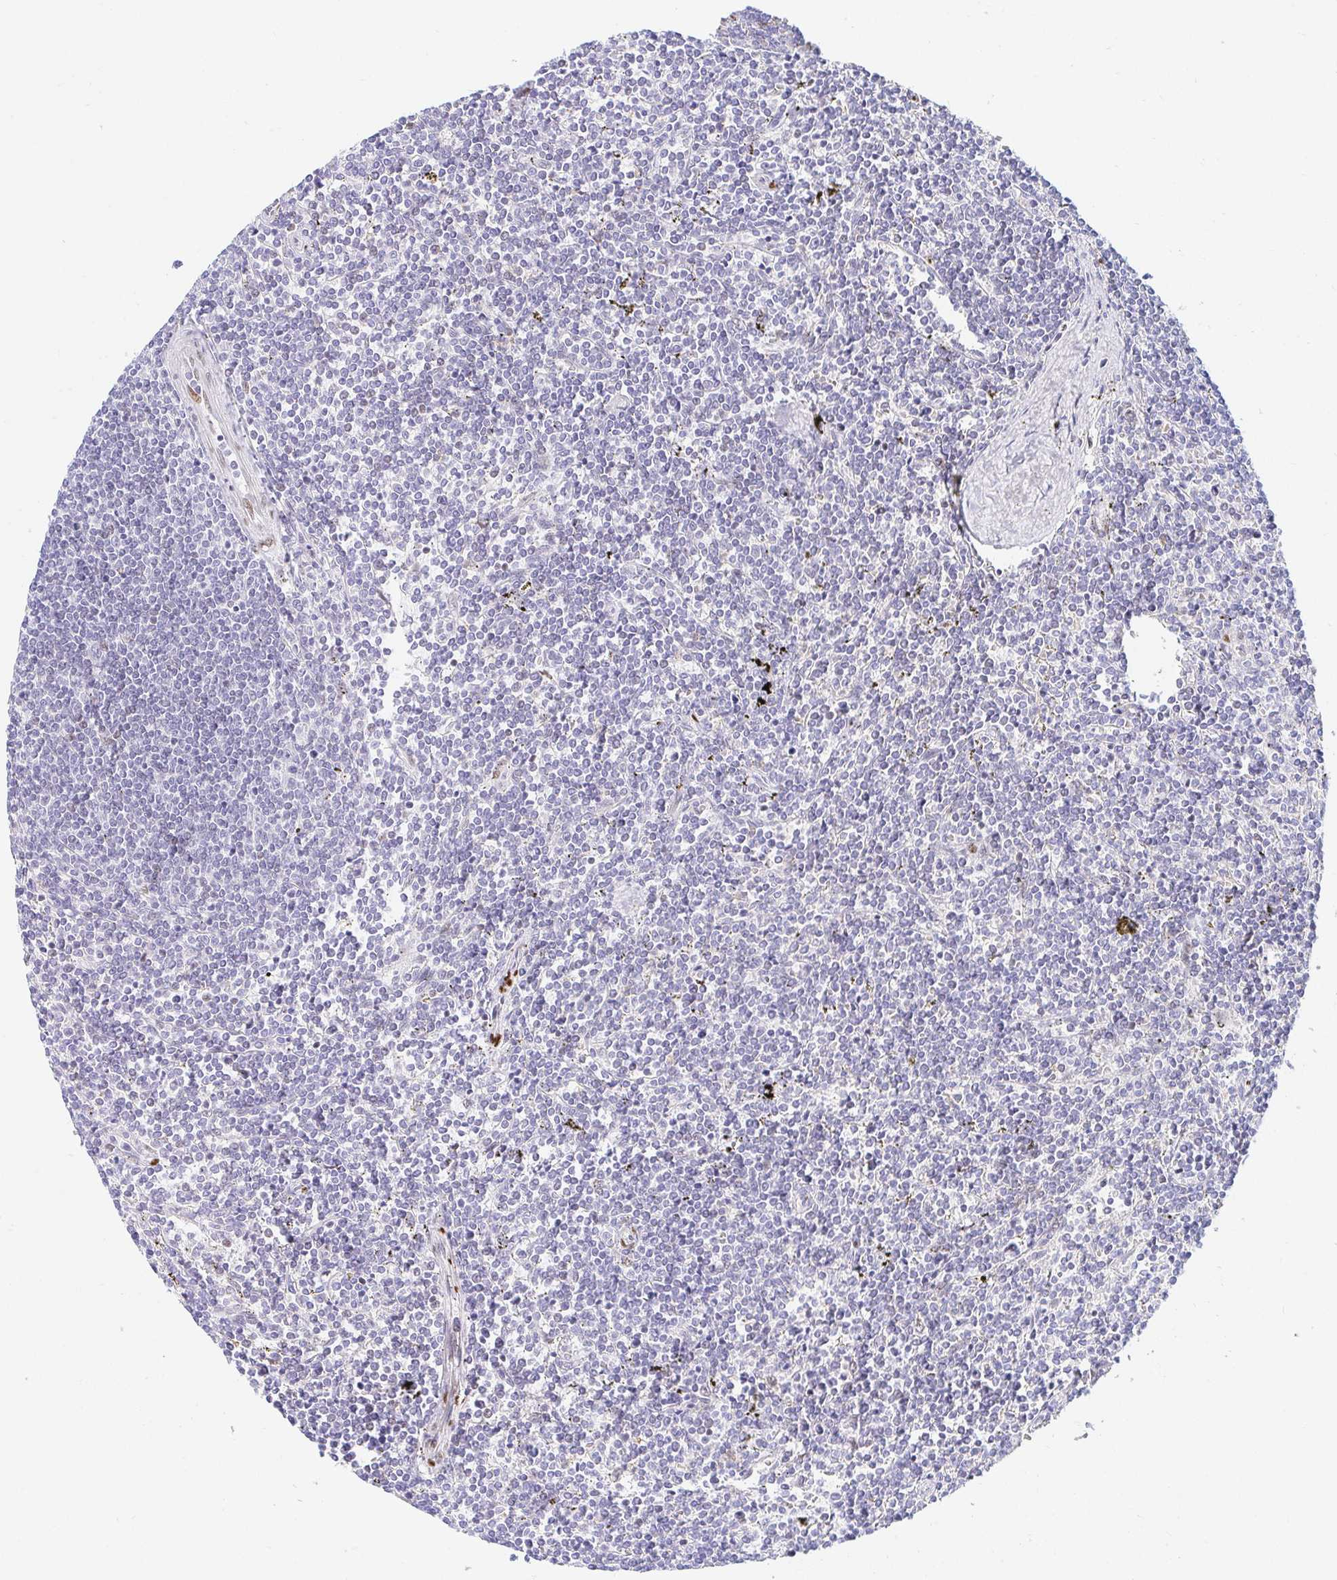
{"staining": {"intensity": "negative", "quantity": "none", "location": "none"}, "tissue": "lymphoma", "cell_type": "Tumor cells", "image_type": "cancer", "snomed": [{"axis": "morphology", "description": "Malignant lymphoma, non-Hodgkin's type, Low grade"}, {"axis": "topography", "description": "Spleen"}], "caption": "Malignant lymphoma, non-Hodgkin's type (low-grade) was stained to show a protein in brown. There is no significant staining in tumor cells.", "gene": "HINFP", "patient": {"sex": "male", "age": 78}}